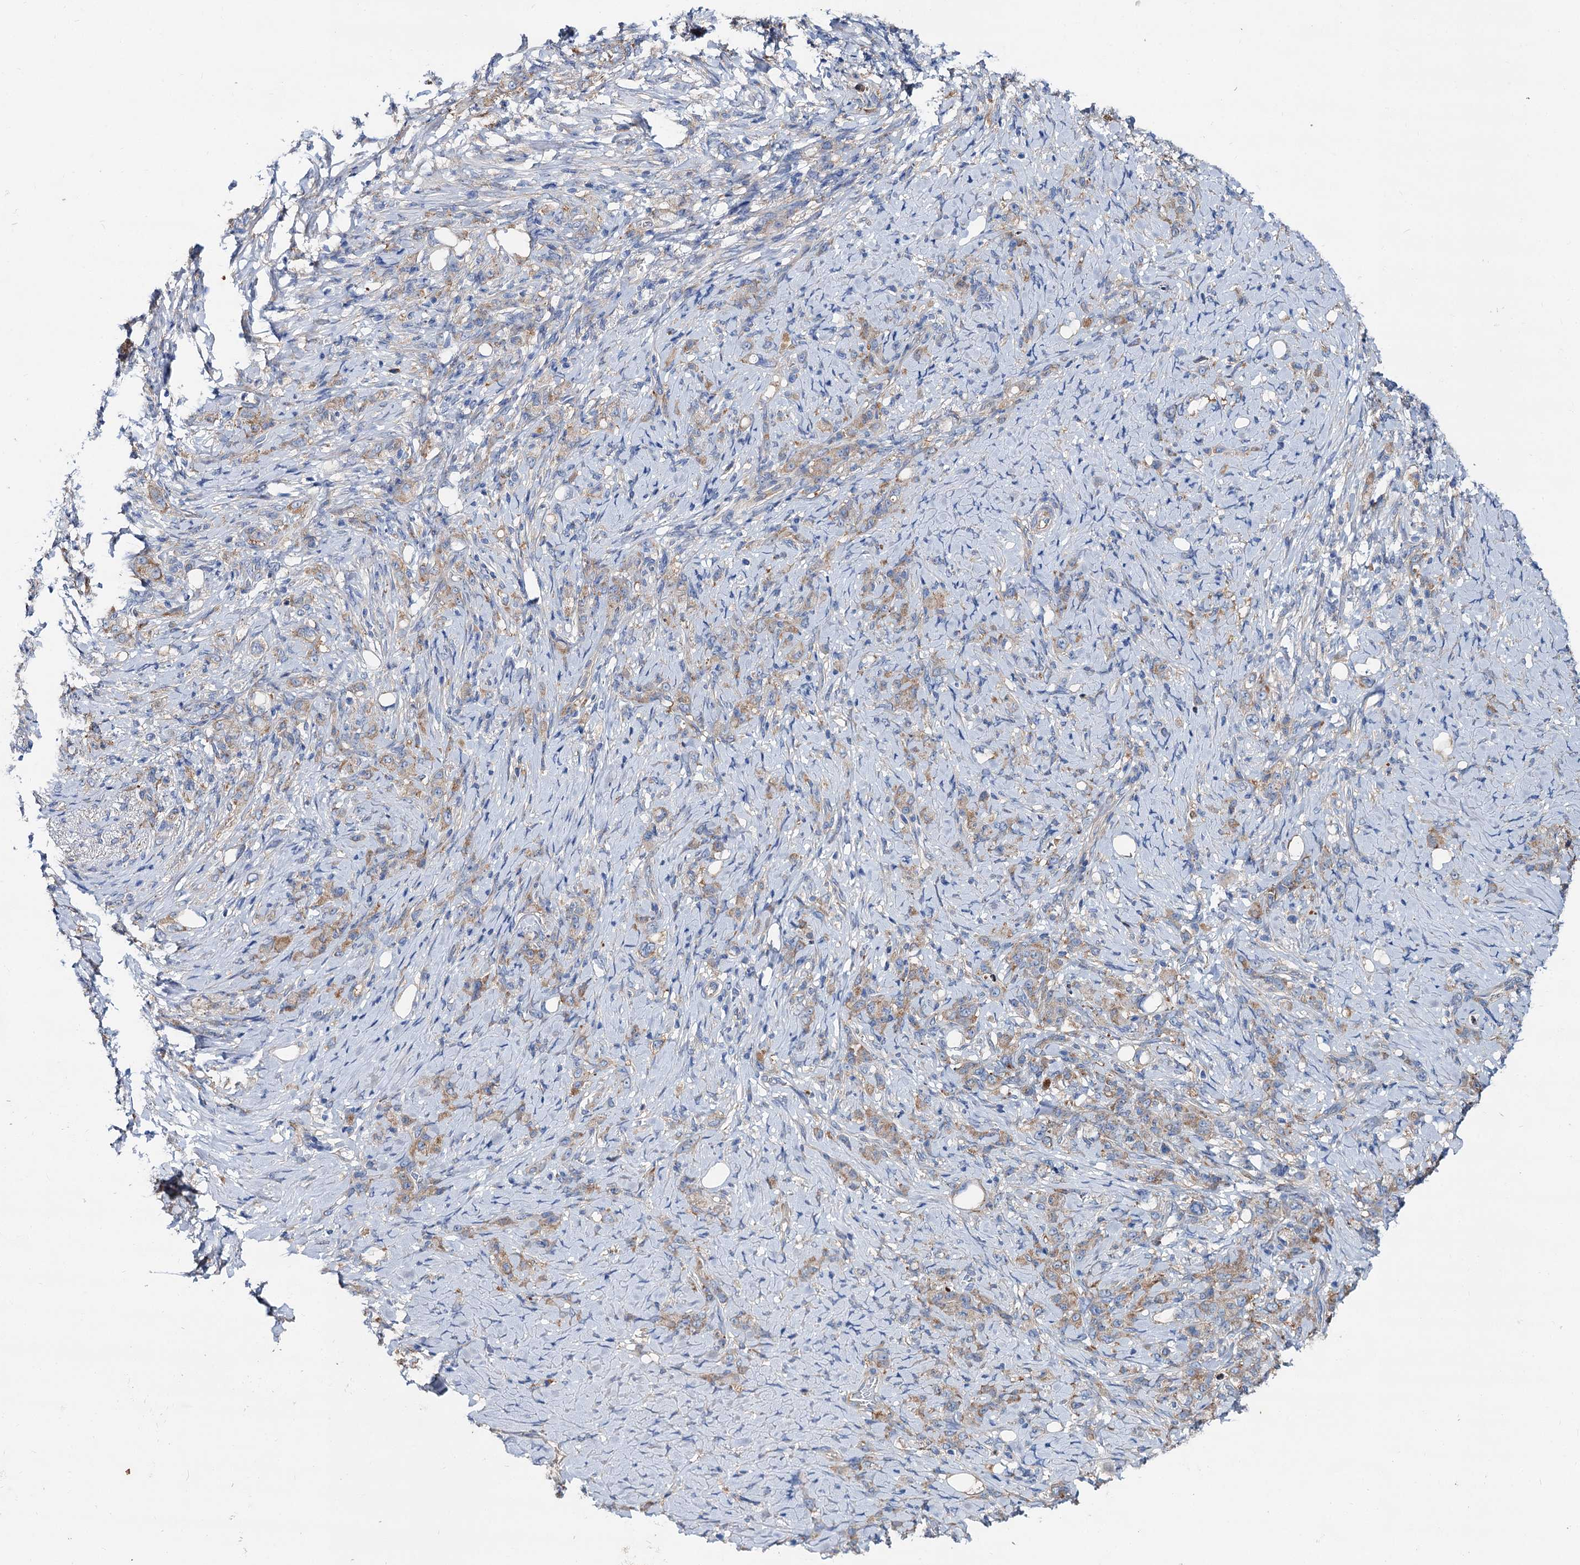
{"staining": {"intensity": "moderate", "quantity": ">75%", "location": "cytoplasmic/membranous"}, "tissue": "stomach cancer", "cell_type": "Tumor cells", "image_type": "cancer", "snomed": [{"axis": "morphology", "description": "Adenocarcinoma, NOS"}, {"axis": "topography", "description": "Stomach"}], "caption": "This photomicrograph shows immunohistochemistry (IHC) staining of human stomach cancer, with medium moderate cytoplasmic/membranous staining in approximately >75% of tumor cells.", "gene": "TRIM55", "patient": {"sex": "female", "age": 79}}